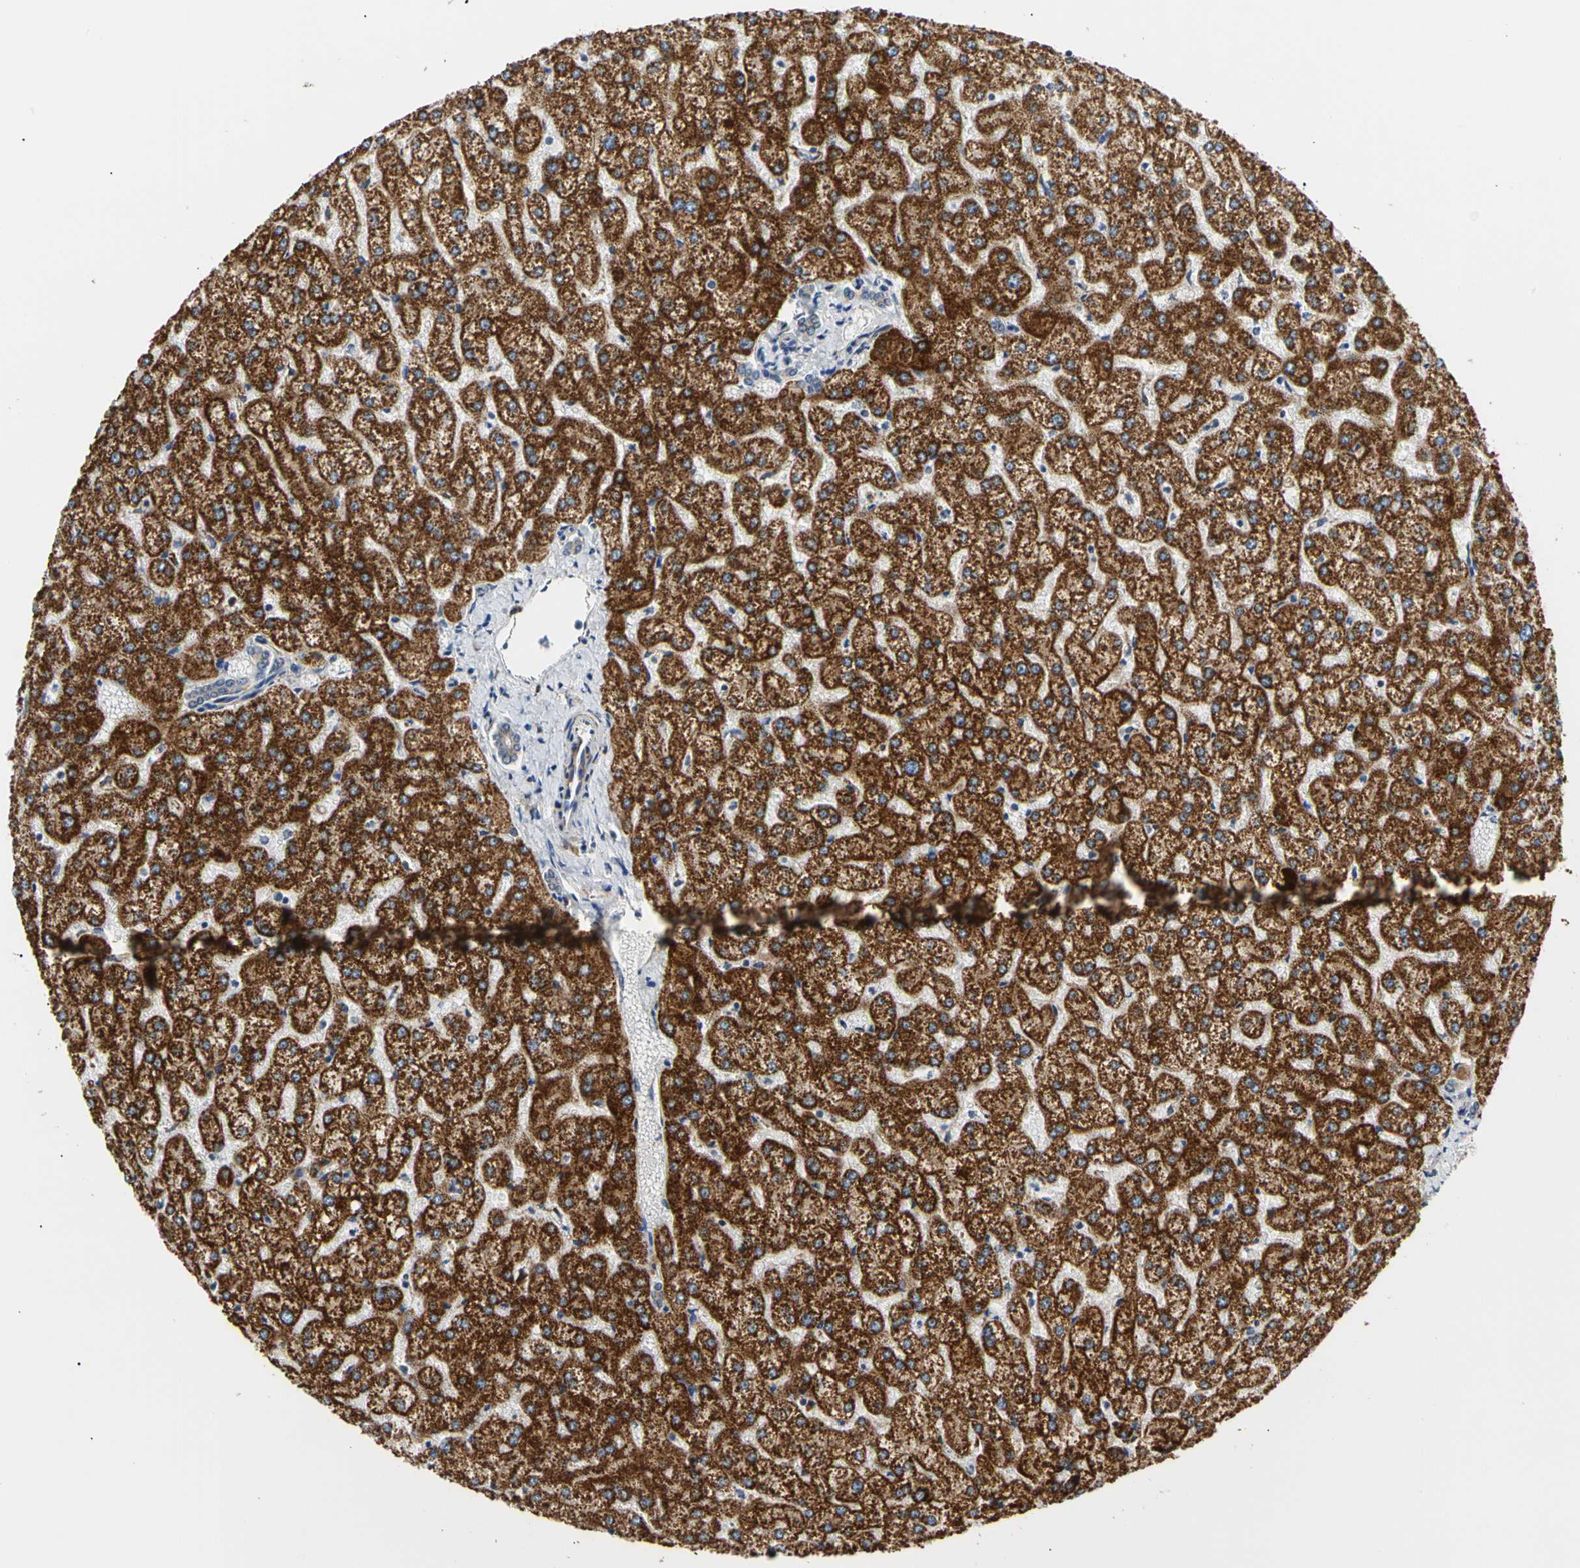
{"staining": {"intensity": "weak", "quantity": ">75%", "location": "cytoplasmic/membranous"}, "tissue": "liver", "cell_type": "Cholangiocytes", "image_type": "normal", "snomed": [{"axis": "morphology", "description": "Normal tissue, NOS"}, {"axis": "topography", "description": "Liver"}], "caption": "Liver was stained to show a protein in brown. There is low levels of weak cytoplasmic/membranous expression in about >75% of cholangiocytes.", "gene": "ACAT1", "patient": {"sex": "female", "age": 32}}